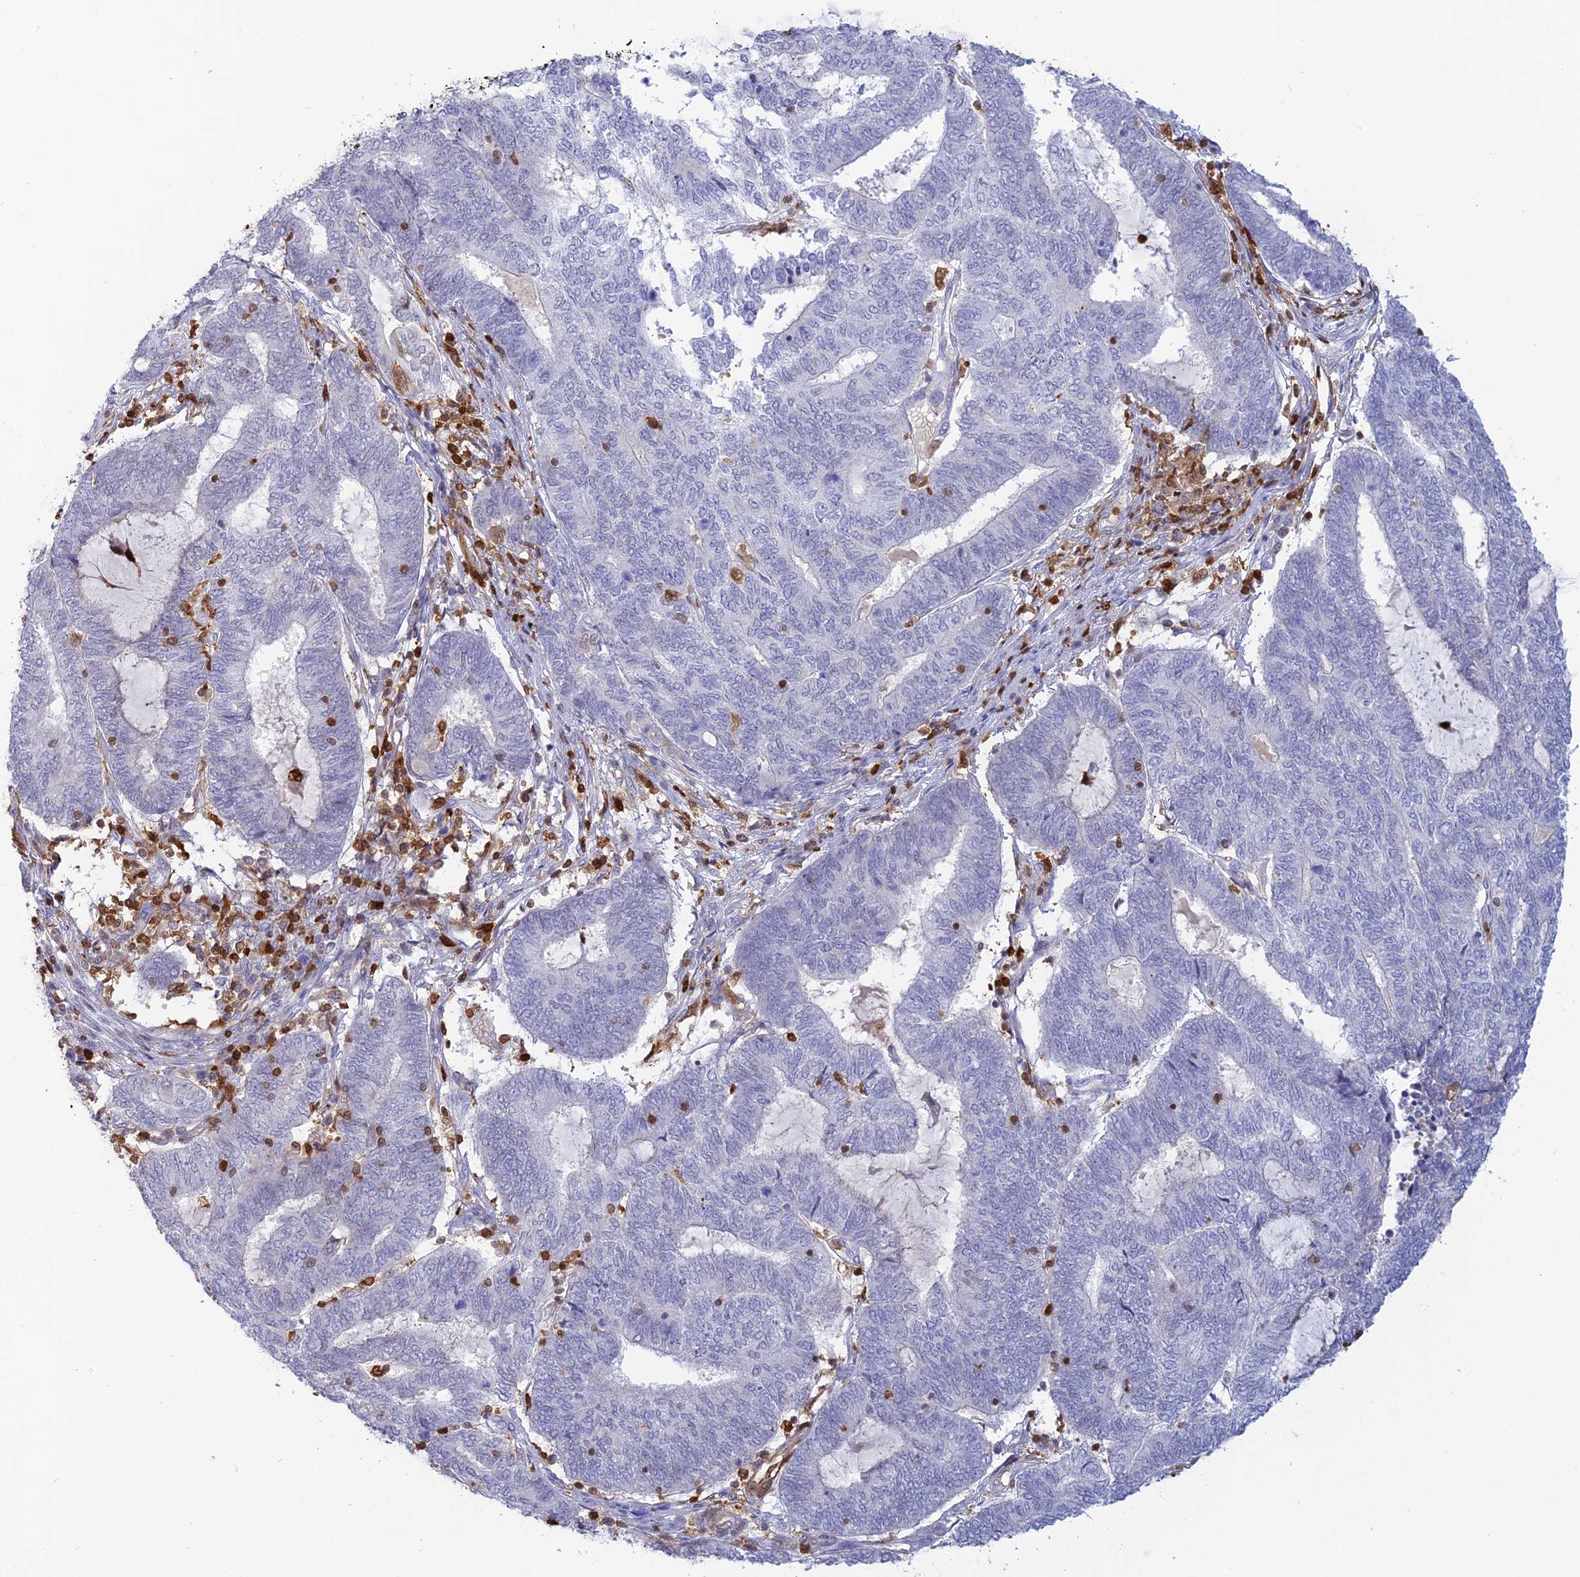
{"staining": {"intensity": "negative", "quantity": "none", "location": "none"}, "tissue": "endometrial cancer", "cell_type": "Tumor cells", "image_type": "cancer", "snomed": [{"axis": "morphology", "description": "Adenocarcinoma, NOS"}, {"axis": "topography", "description": "Uterus"}, {"axis": "topography", "description": "Endometrium"}], "caption": "A high-resolution histopathology image shows IHC staining of endometrial cancer, which reveals no significant staining in tumor cells.", "gene": "PGBD4", "patient": {"sex": "female", "age": 70}}